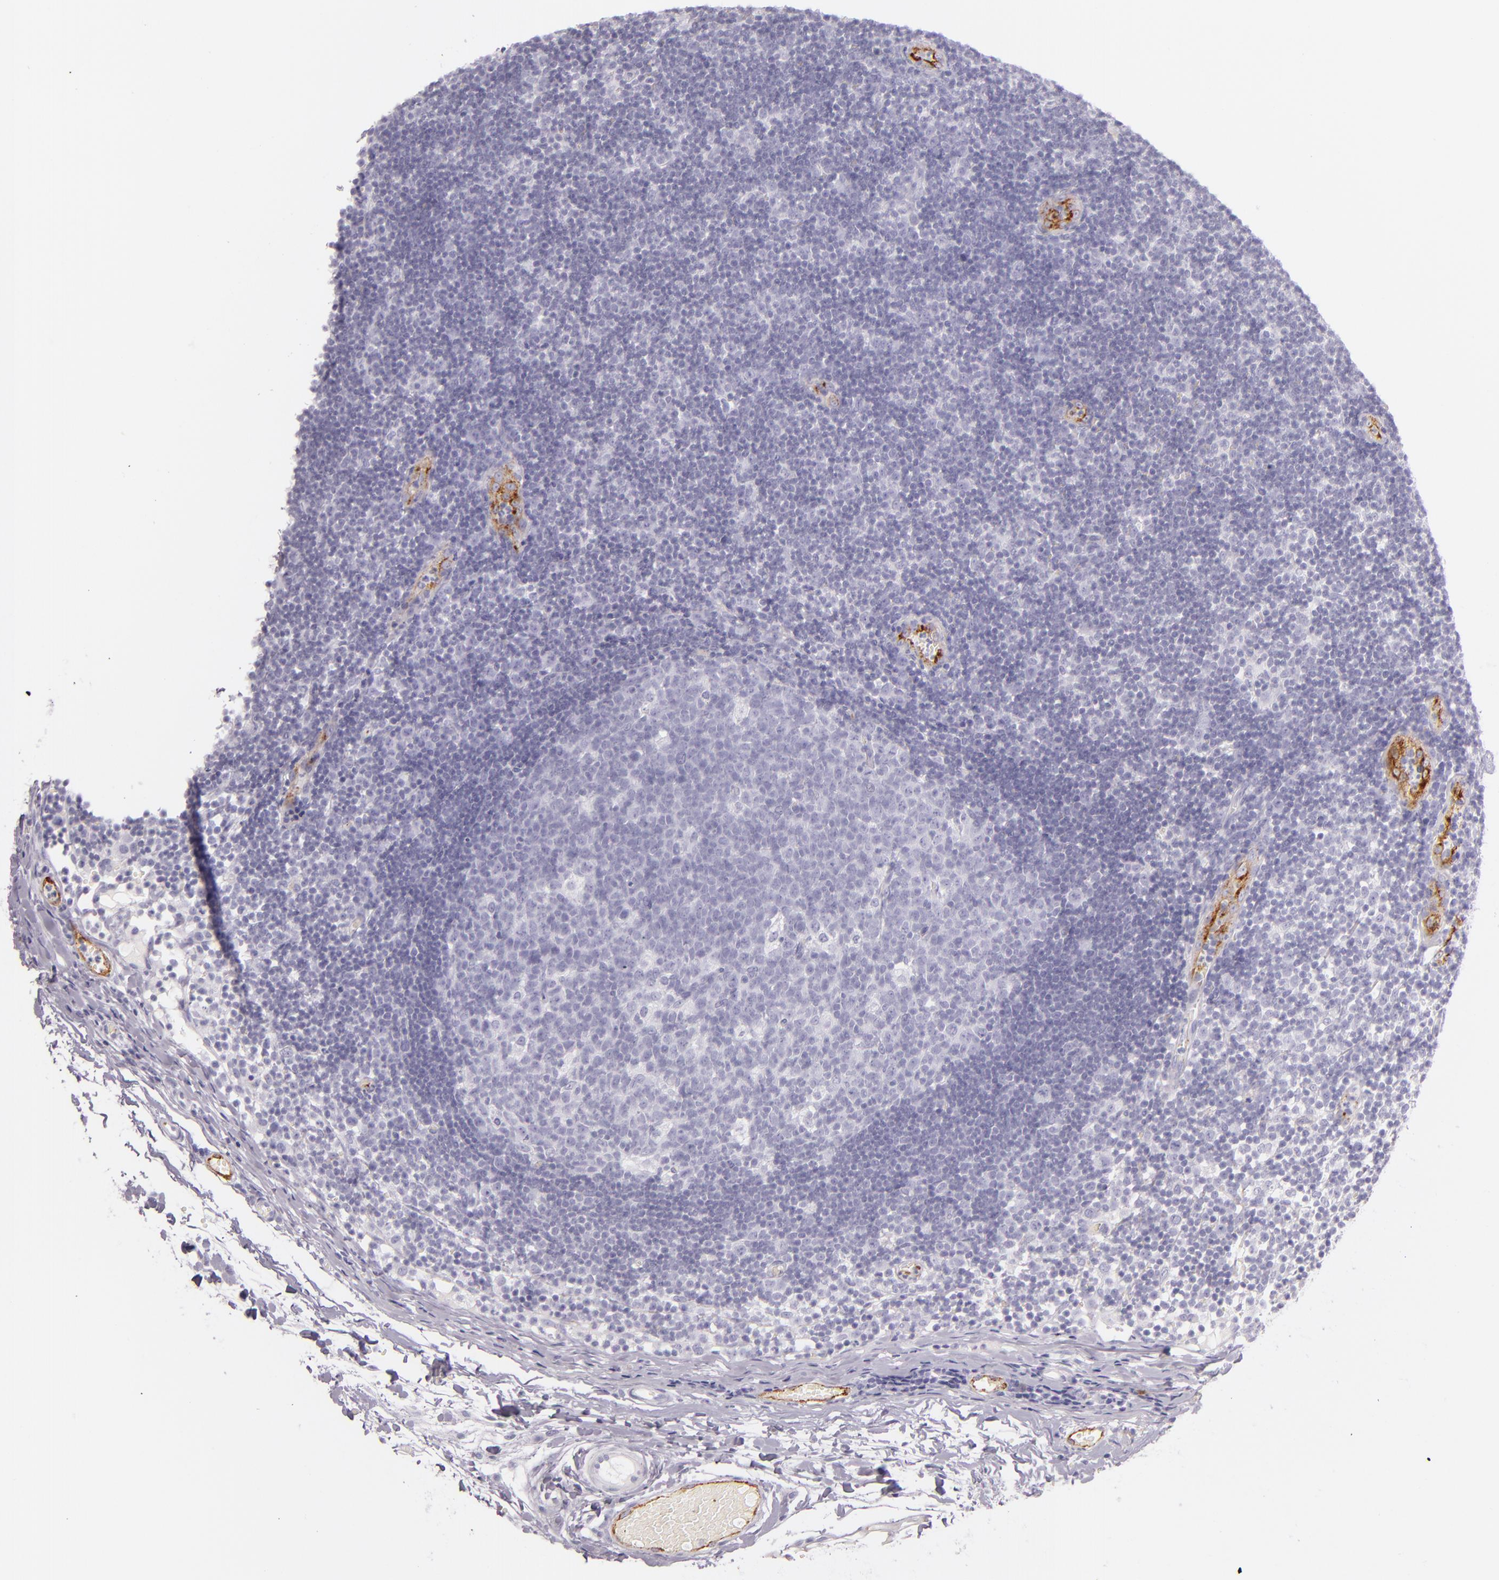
{"staining": {"intensity": "negative", "quantity": "none", "location": "none"}, "tissue": "lymph node", "cell_type": "Germinal center cells", "image_type": "normal", "snomed": [{"axis": "morphology", "description": "Normal tissue, NOS"}, {"axis": "morphology", "description": "Inflammation, NOS"}, {"axis": "topography", "description": "Lymph node"}, {"axis": "topography", "description": "Salivary gland"}], "caption": "The IHC image has no significant positivity in germinal center cells of lymph node. (Brightfield microscopy of DAB (3,3'-diaminobenzidine) immunohistochemistry (IHC) at high magnification).", "gene": "SELP", "patient": {"sex": "male", "age": 3}}